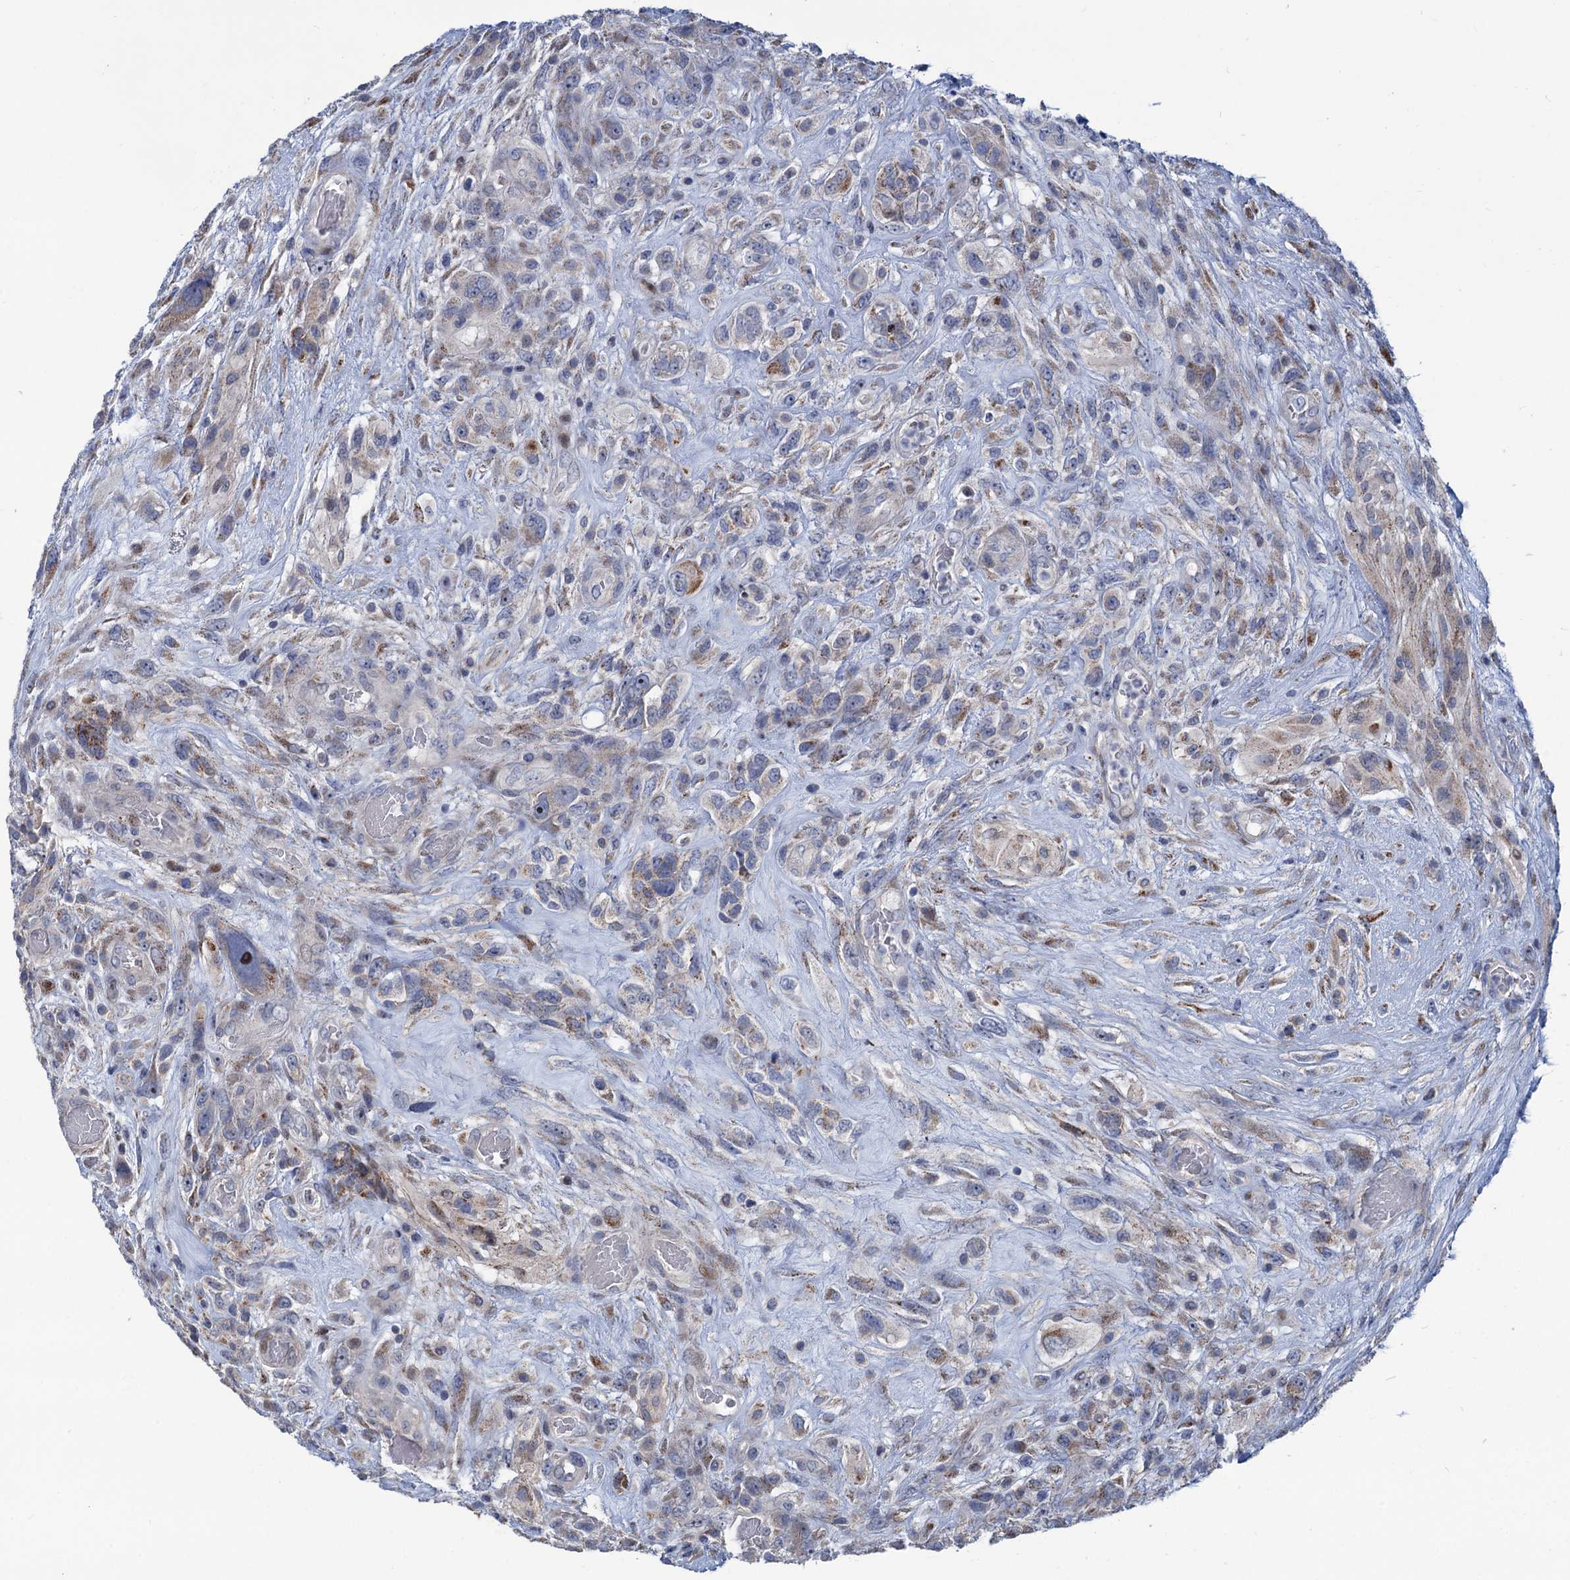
{"staining": {"intensity": "weak", "quantity": "<25%", "location": "cytoplasmic/membranous"}, "tissue": "glioma", "cell_type": "Tumor cells", "image_type": "cancer", "snomed": [{"axis": "morphology", "description": "Glioma, malignant, High grade"}, {"axis": "topography", "description": "Brain"}], "caption": "This is a photomicrograph of IHC staining of malignant high-grade glioma, which shows no positivity in tumor cells.", "gene": "ESYT3", "patient": {"sex": "male", "age": 61}}